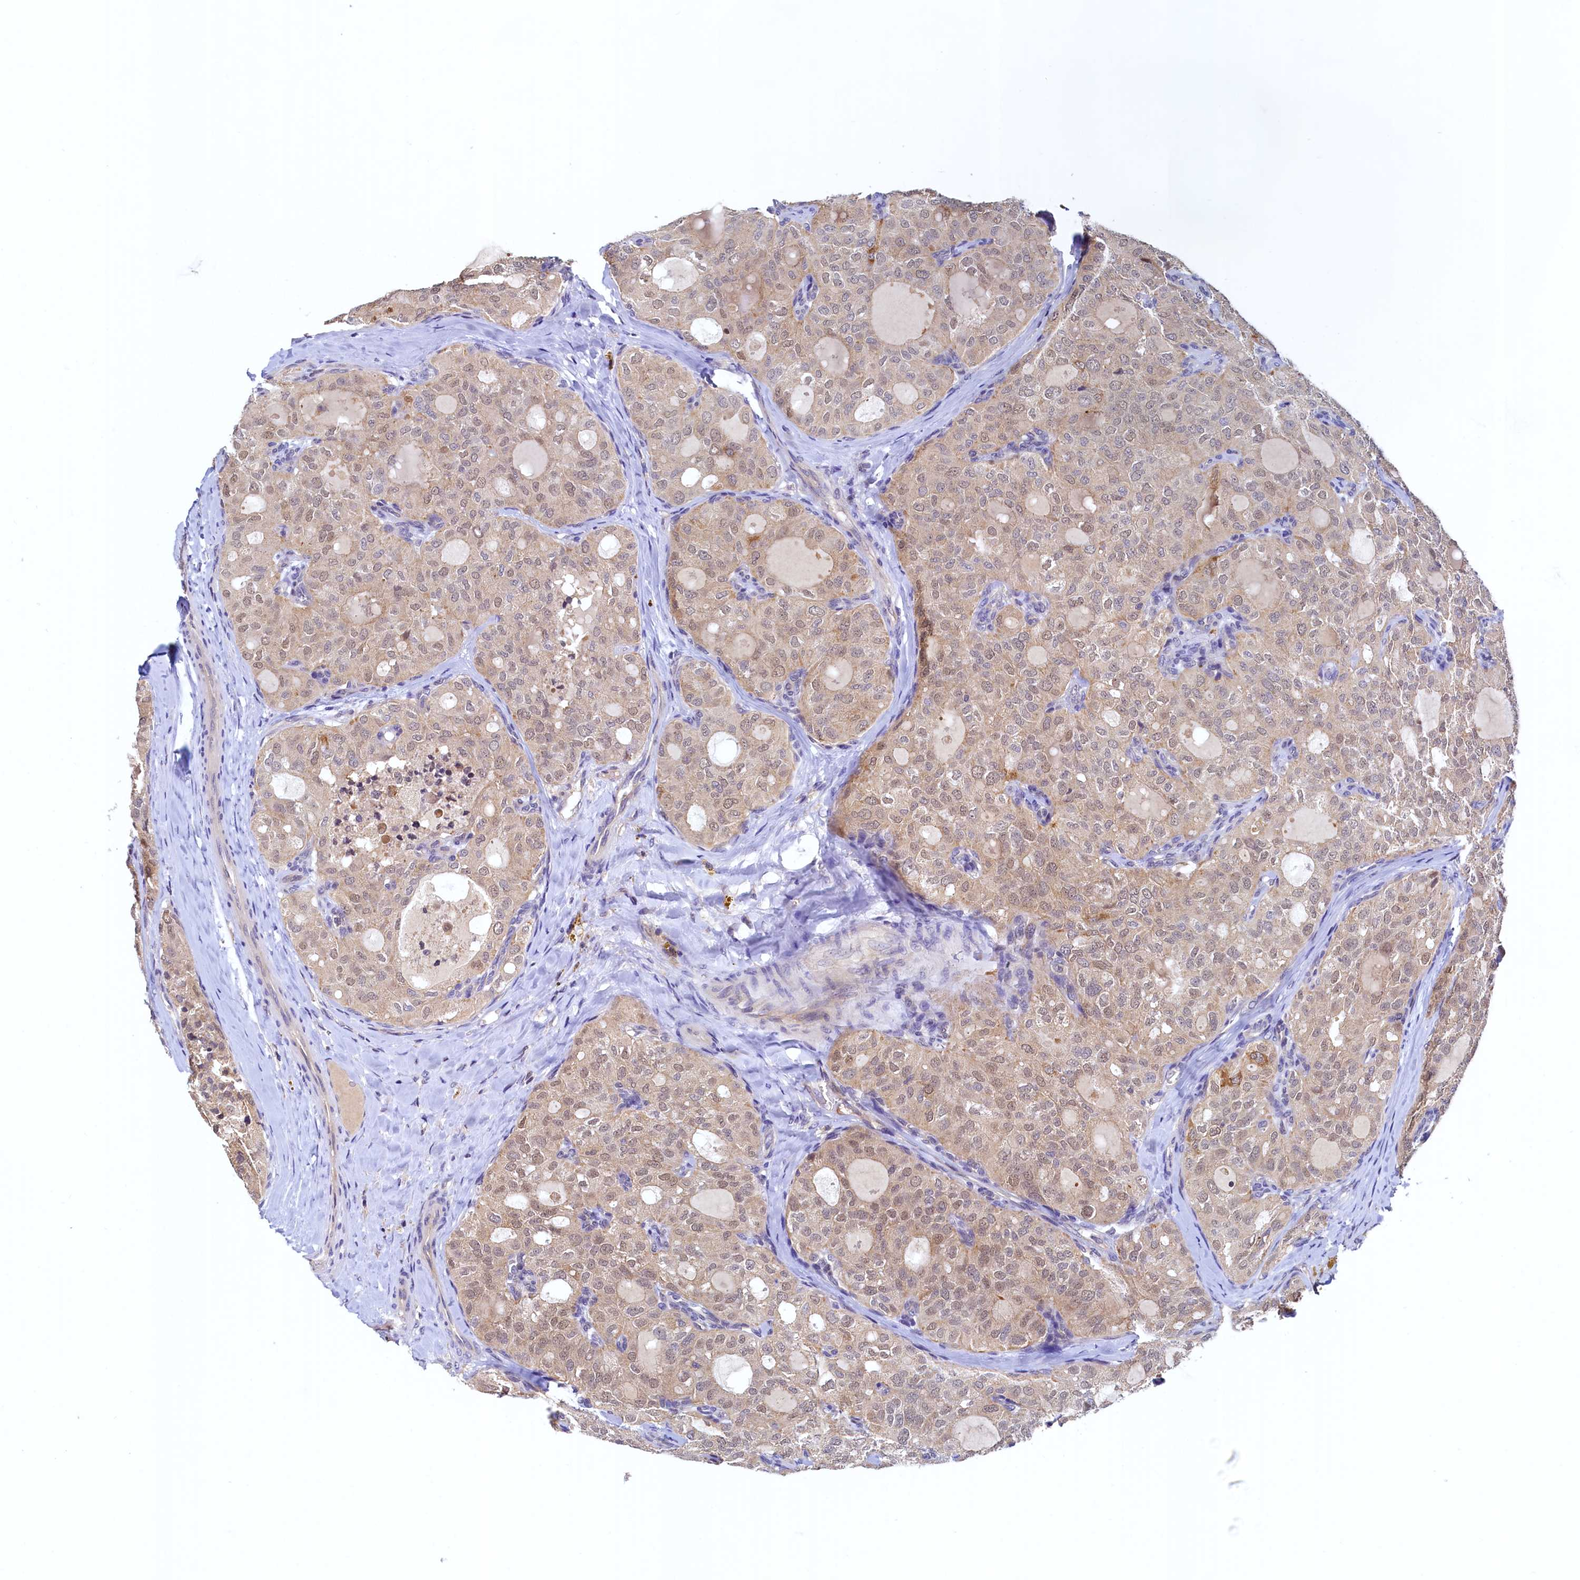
{"staining": {"intensity": "weak", "quantity": ">75%", "location": "cytoplasmic/membranous,nuclear"}, "tissue": "thyroid cancer", "cell_type": "Tumor cells", "image_type": "cancer", "snomed": [{"axis": "morphology", "description": "Follicular adenoma carcinoma, NOS"}, {"axis": "topography", "description": "Thyroid gland"}], "caption": "Thyroid cancer (follicular adenoma carcinoma) tissue shows weak cytoplasmic/membranous and nuclear positivity in approximately >75% of tumor cells, visualized by immunohistochemistry. Using DAB (brown) and hematoxylin (blue) stains, captured at high magnification using brightfield microscopy.", "gene": "PAAF1", "patient": {"sex": "male", "age": 75}}